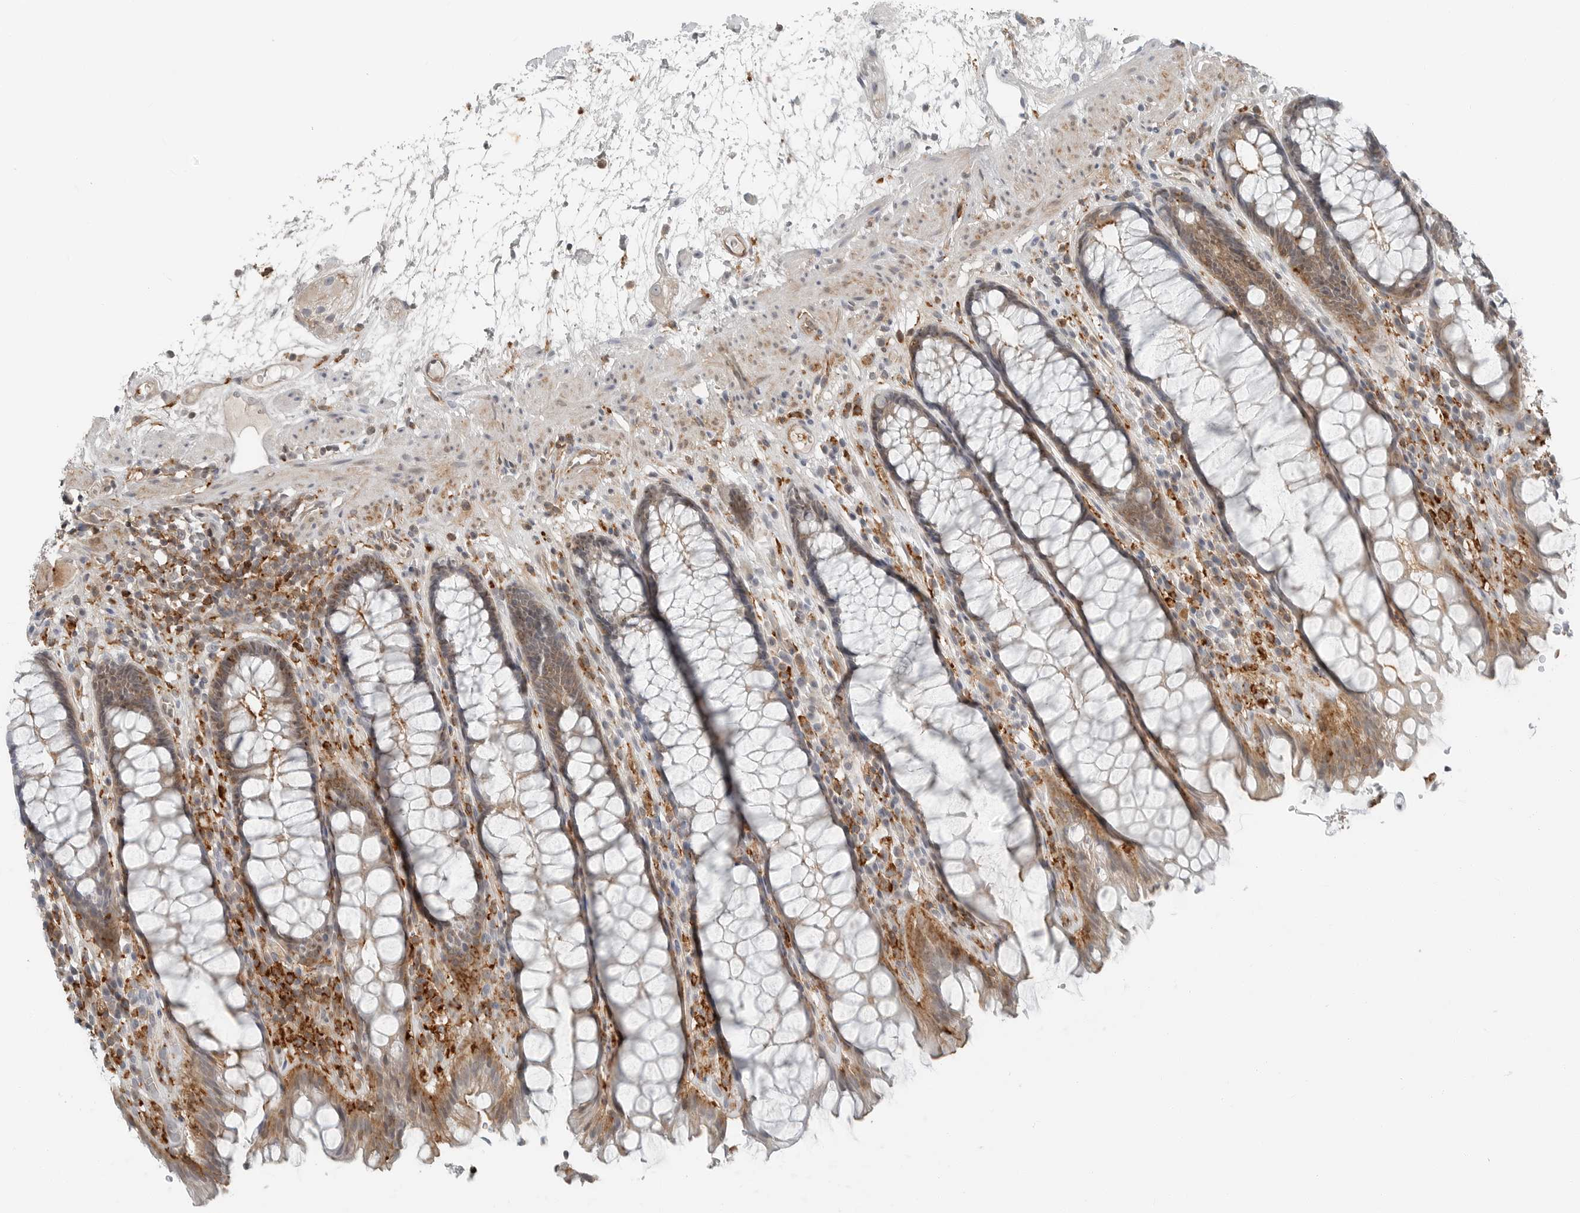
{"staining": {"intensity": "moderate", "quantity": ">75%", "location": "cytoplasmic/membranous"}, "tissue": "rectum", "cell_type": "Glandular cells", "image_type": "normal", "snomed": [{"axis": "morphology", "description": "Normal tissue, NOS"}, {"axis": "topography", "description": "Rectum"}], "caption": "Protein positivity by IHC reveals moderate cytoplasmic/membranous positivity in approximately >75% of glandular cells in unremarkable rectum.", "gene": "LEFTY2", "patient": {"sex": "male", "age": 64}}